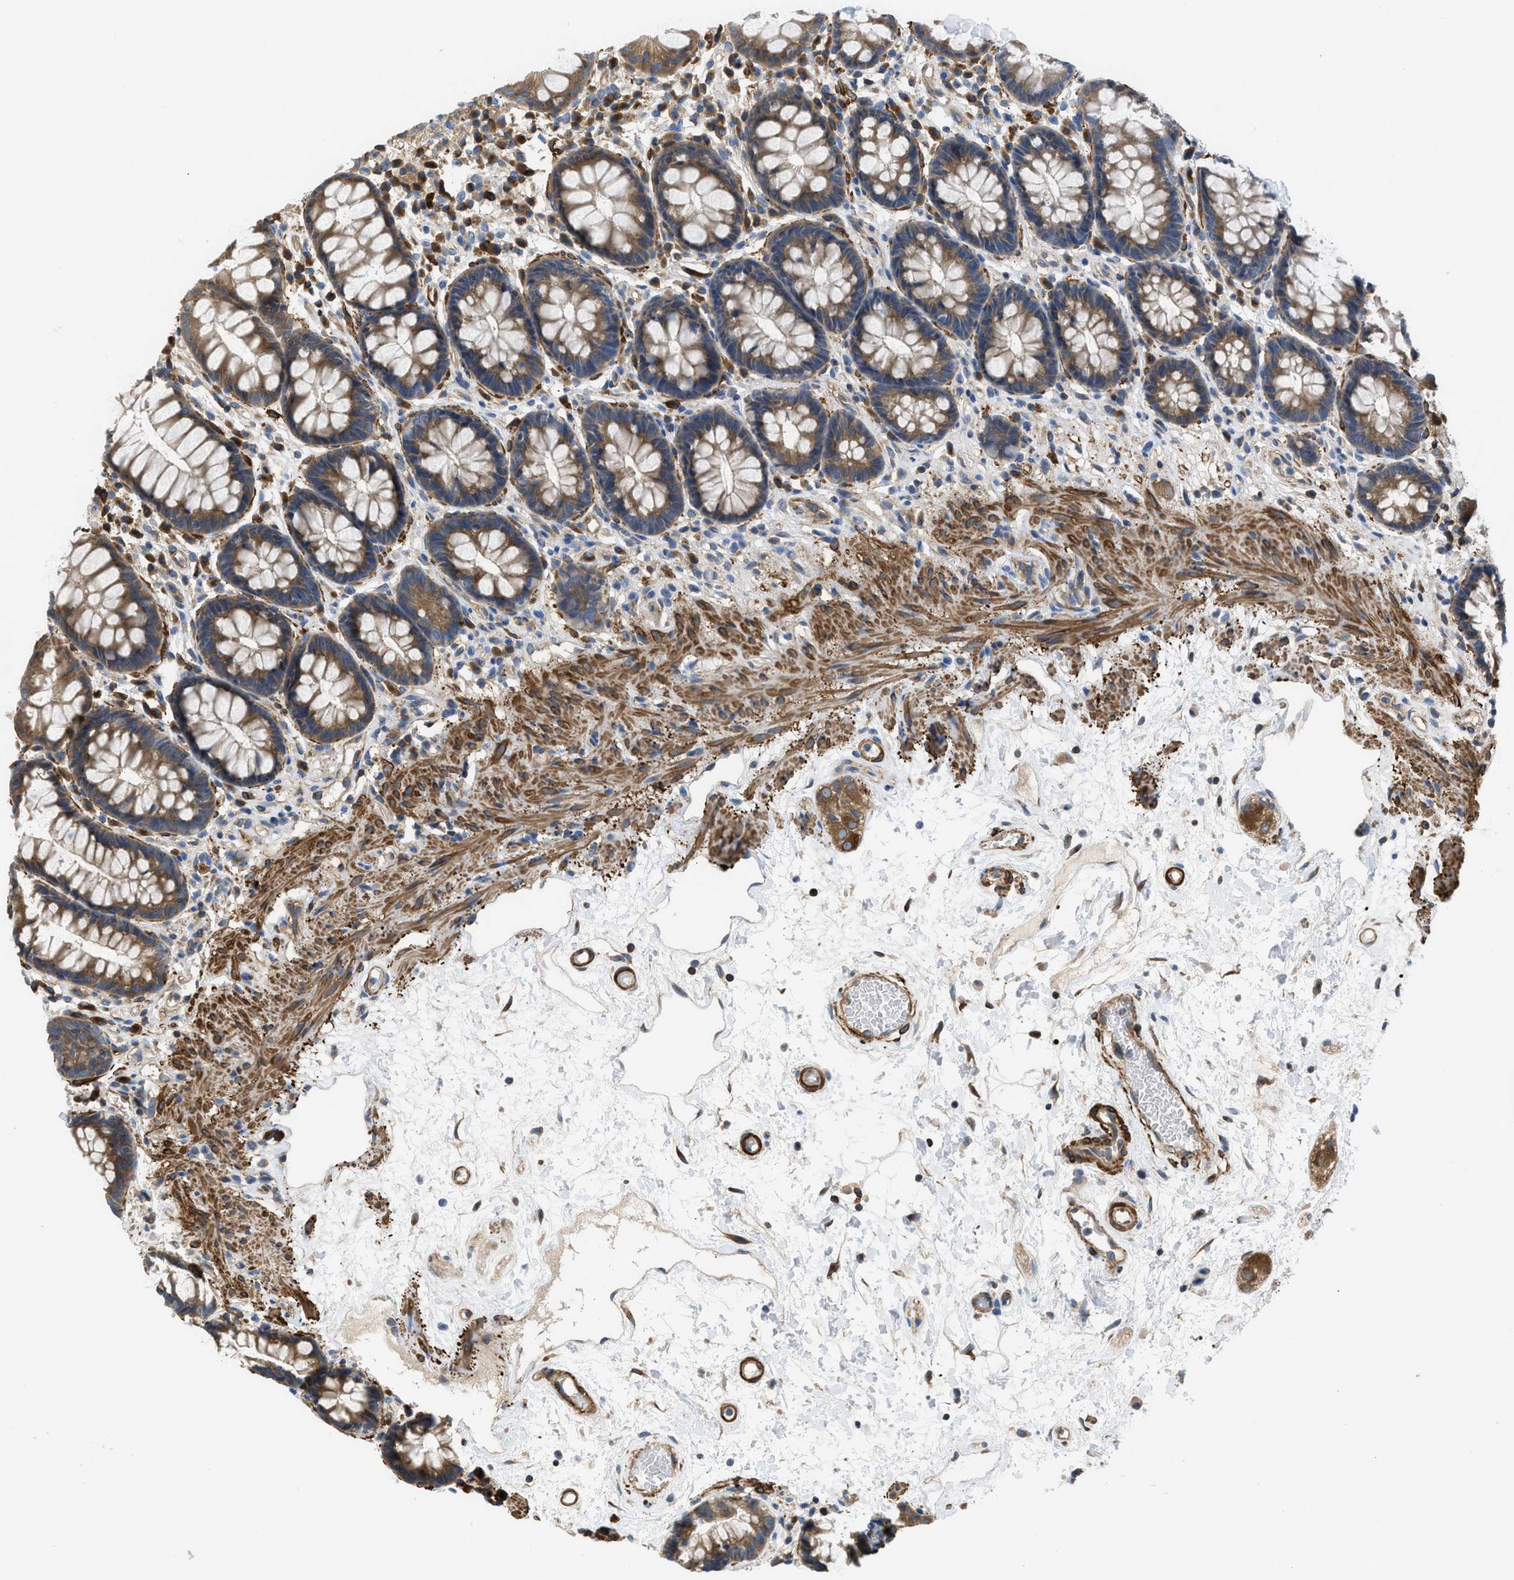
{"staining": {"intensity": "moderate", "quantity": ">75%", "location": "cytoplasmic/membranous"}, "tissue": "rectum", "cell_type": "Glandular cells", "image_type": "normal", "snomed": [{"axis": "morphology", "description": "Normal tissue, NOS"}, {"axis": "topography", "description": "Rectum"}], "caption": "Protein staining exhibits moderate cytoplasmic/membranous positivity in about >75% of glandular cells in benign rectum. The protein is shown in brown color, while the nuclei are stained blue.", "gene": "CHKB", "patient": {"sex": "male", "age": 64}}